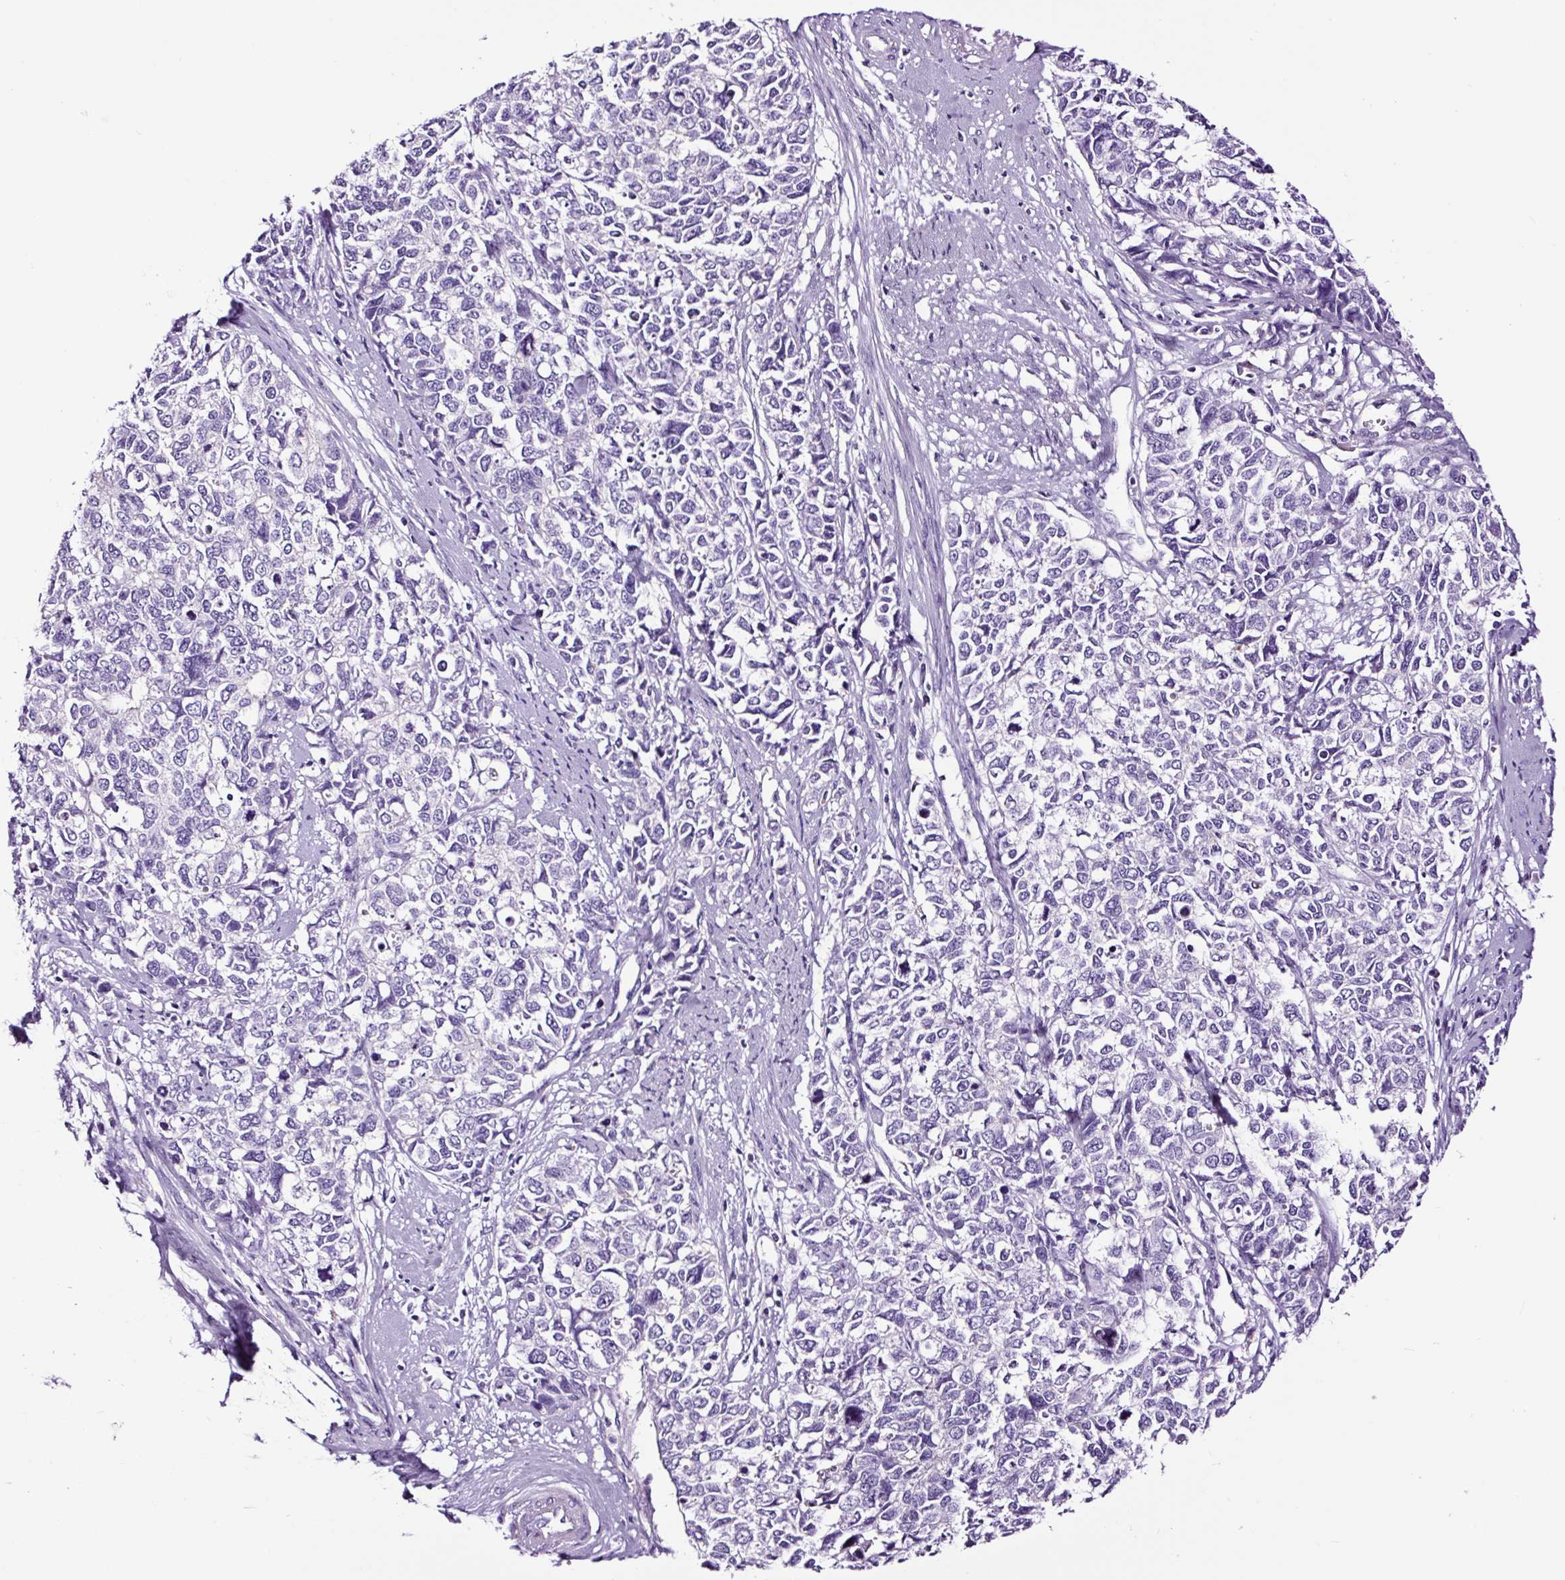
{"staining": {"intensity": "negative", "quantity": "none", "location": "none"}, "tissue": "cervical cancer", "cell_type": "Tumor cells", "image_type": "cancer", "snomed": [{"axis": "morphology", "description": "Adenocarcinoma, NOS"}, {"axis": "topography", "description": "Cervix"}], "caption": "Immunohistochemistry photomicrograph of neoplastic tissue: cervical cancer (adenocarcinoma) stained with DAB displays no significant protein positivity in tumor cells.", "gene": "FBXL7", "patient": {"sex": "female", "age": 63}}